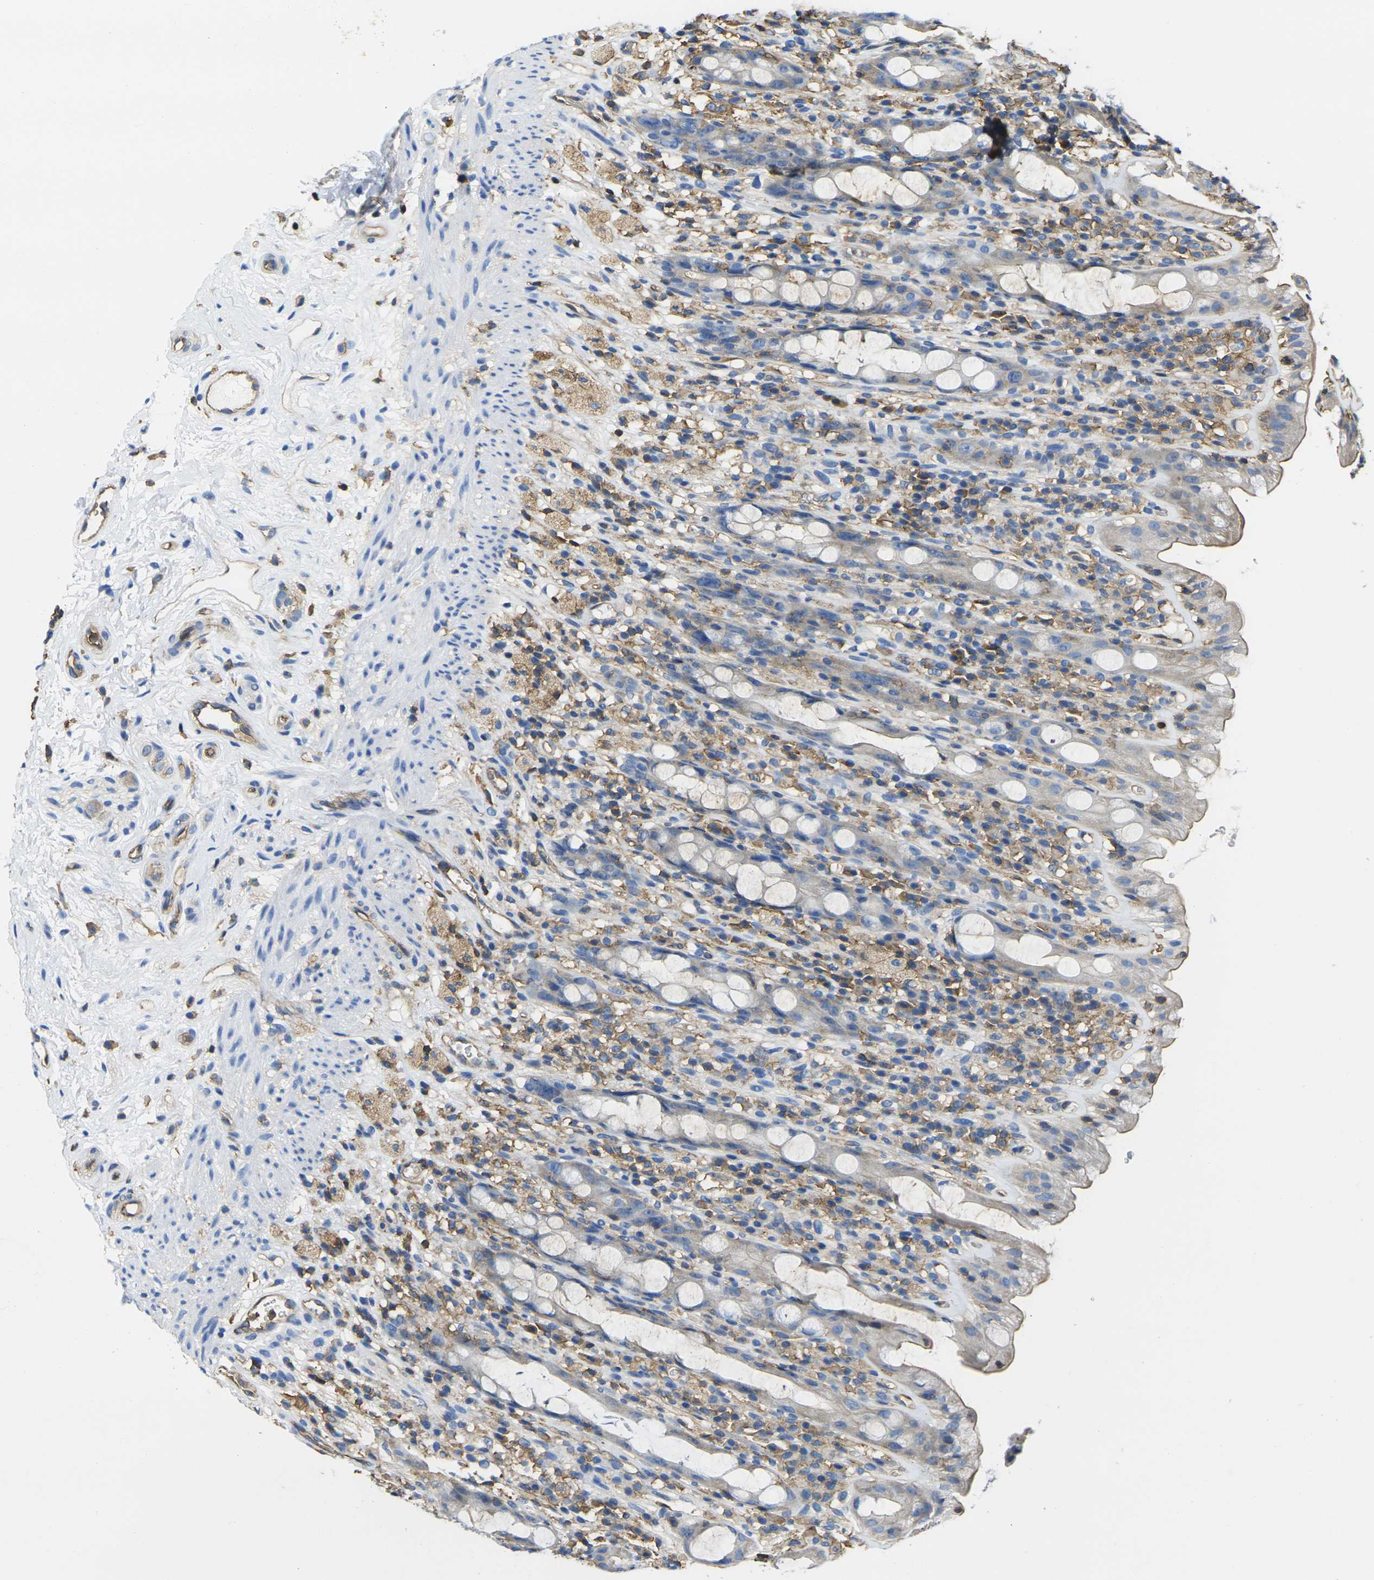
{"staining": {"intensity": "moderate", "quantity": "25%-75%", "location": "cytoplasmic/membranous"}, "tissue": "rectum", "cell_type": "Glandular cells", "image_type": "normal", "snomed": [{"axis": "morphology", "description": "Normal tissue, NOS"}, {"axis": "topography", "description": "Rectum"}], "caption": "Immunohistochemistry (DAB) staining of unremarkable human rectum demonstrates moderate cytoplasmic/membranous protein positivity in approximately 25%-75% of glandular cells. Using DAB (brown) and hematoxylin (blue) stains, captured at high magnification using brightfield microscopy.", "gene": "FAM110D", "patient": {"sex": "male", "age": 44}}